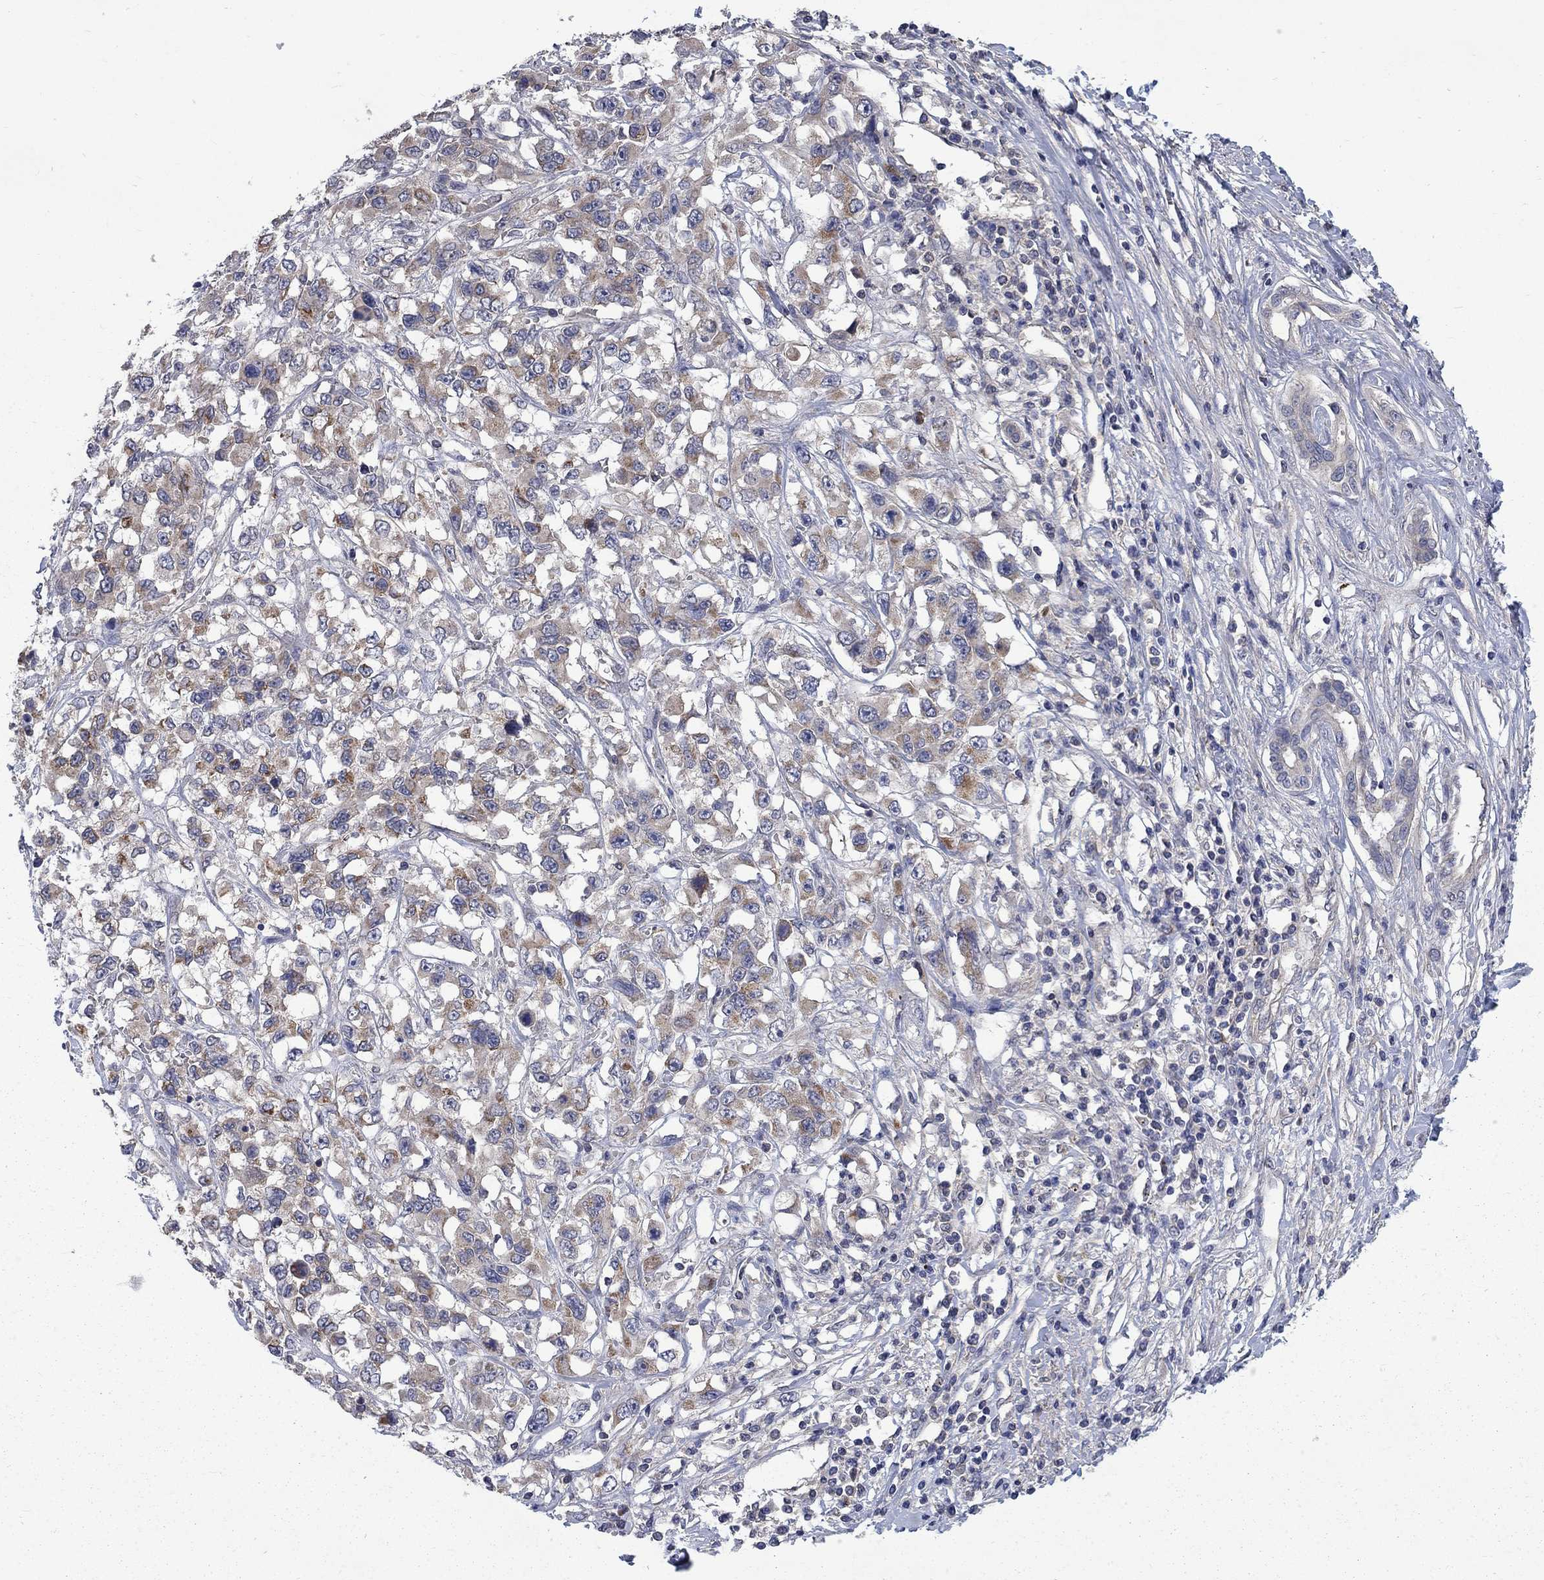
{"staining": {"intensity": "moderate", "quantity": "25%-75%", "location": "cytoplasmic/membranous"}, "tissue": "liver cancer", "cell_type": "Tumor cells", "image_type": "cancer", "snomed": [{"axis": "morphology", "description": "Adenocarcinoma, NOS"}, {"axis": "morphology", "description": "Cholangiocarcinoma"}, {"axis": "topography", "description": "Liver"}], "caption": "Protein staining of liver adenocarcinoma tissue displays moderate cytoplasmic/membranous staining in approximately 25%-75% of tumor cells.", "gene": "HSPA12A", "patient": {"sex": "male", "age": 64}}